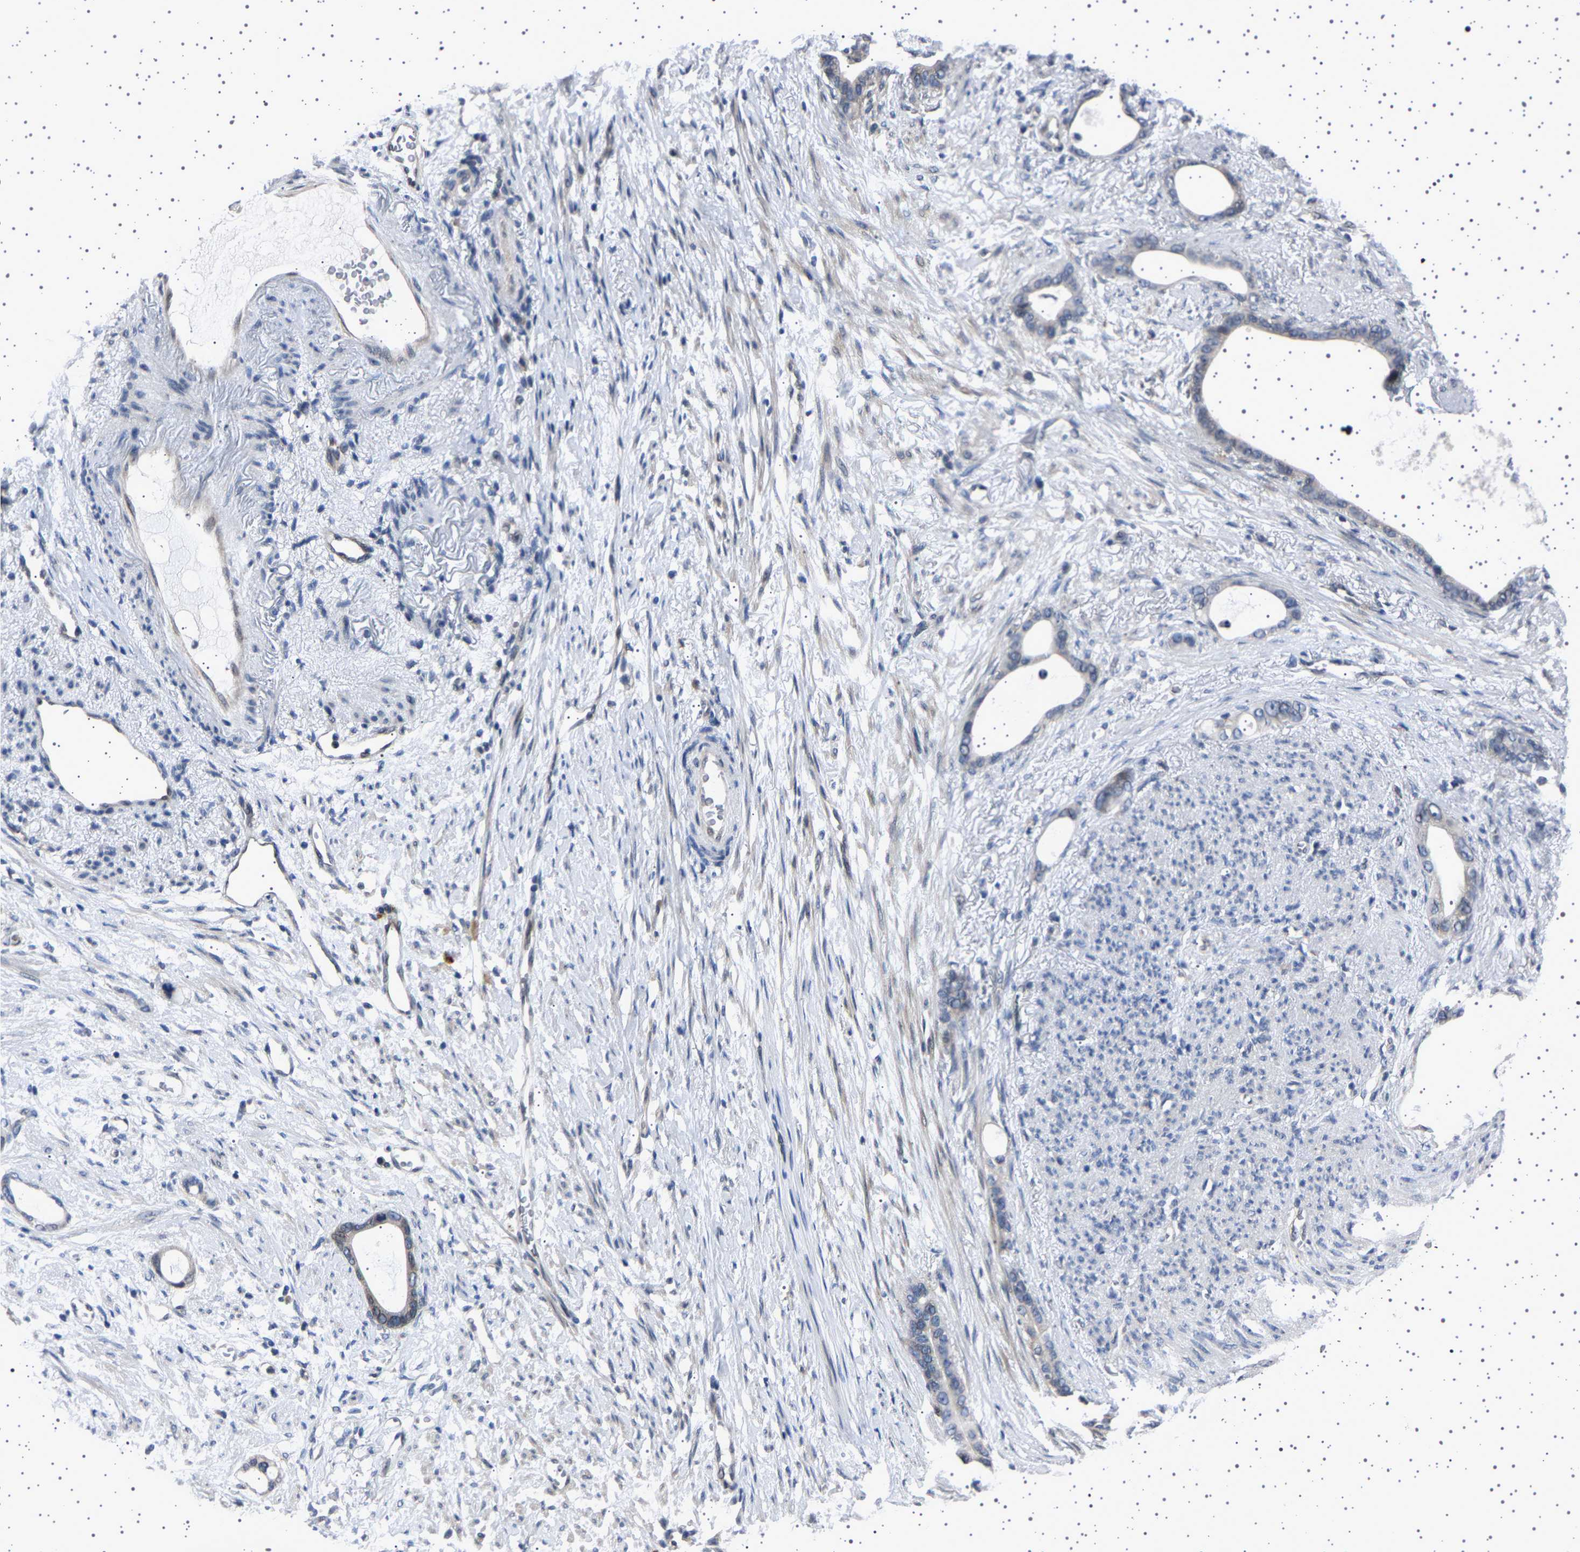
{"staining": {"intensity": "negative", "quantity": "none", "location": "none"}, "tissue": "stomach cancer", "cell_type": "Tumor cells", "image_type": "cancer", "snomed": [{"axis": "morphology", "description": "Adenocarcinoma, NOS"}, {"axis": "topography", "description": "Stomach"}], "caption": "High power microscopy micrograph of an immunohistochemistry (IHC) photomicrograph of stomach adenocarcinoma, revealing no significant staining in tumor cells.", "gene": "IL10RB", "patient": {"sex": "female", "age": 75}}